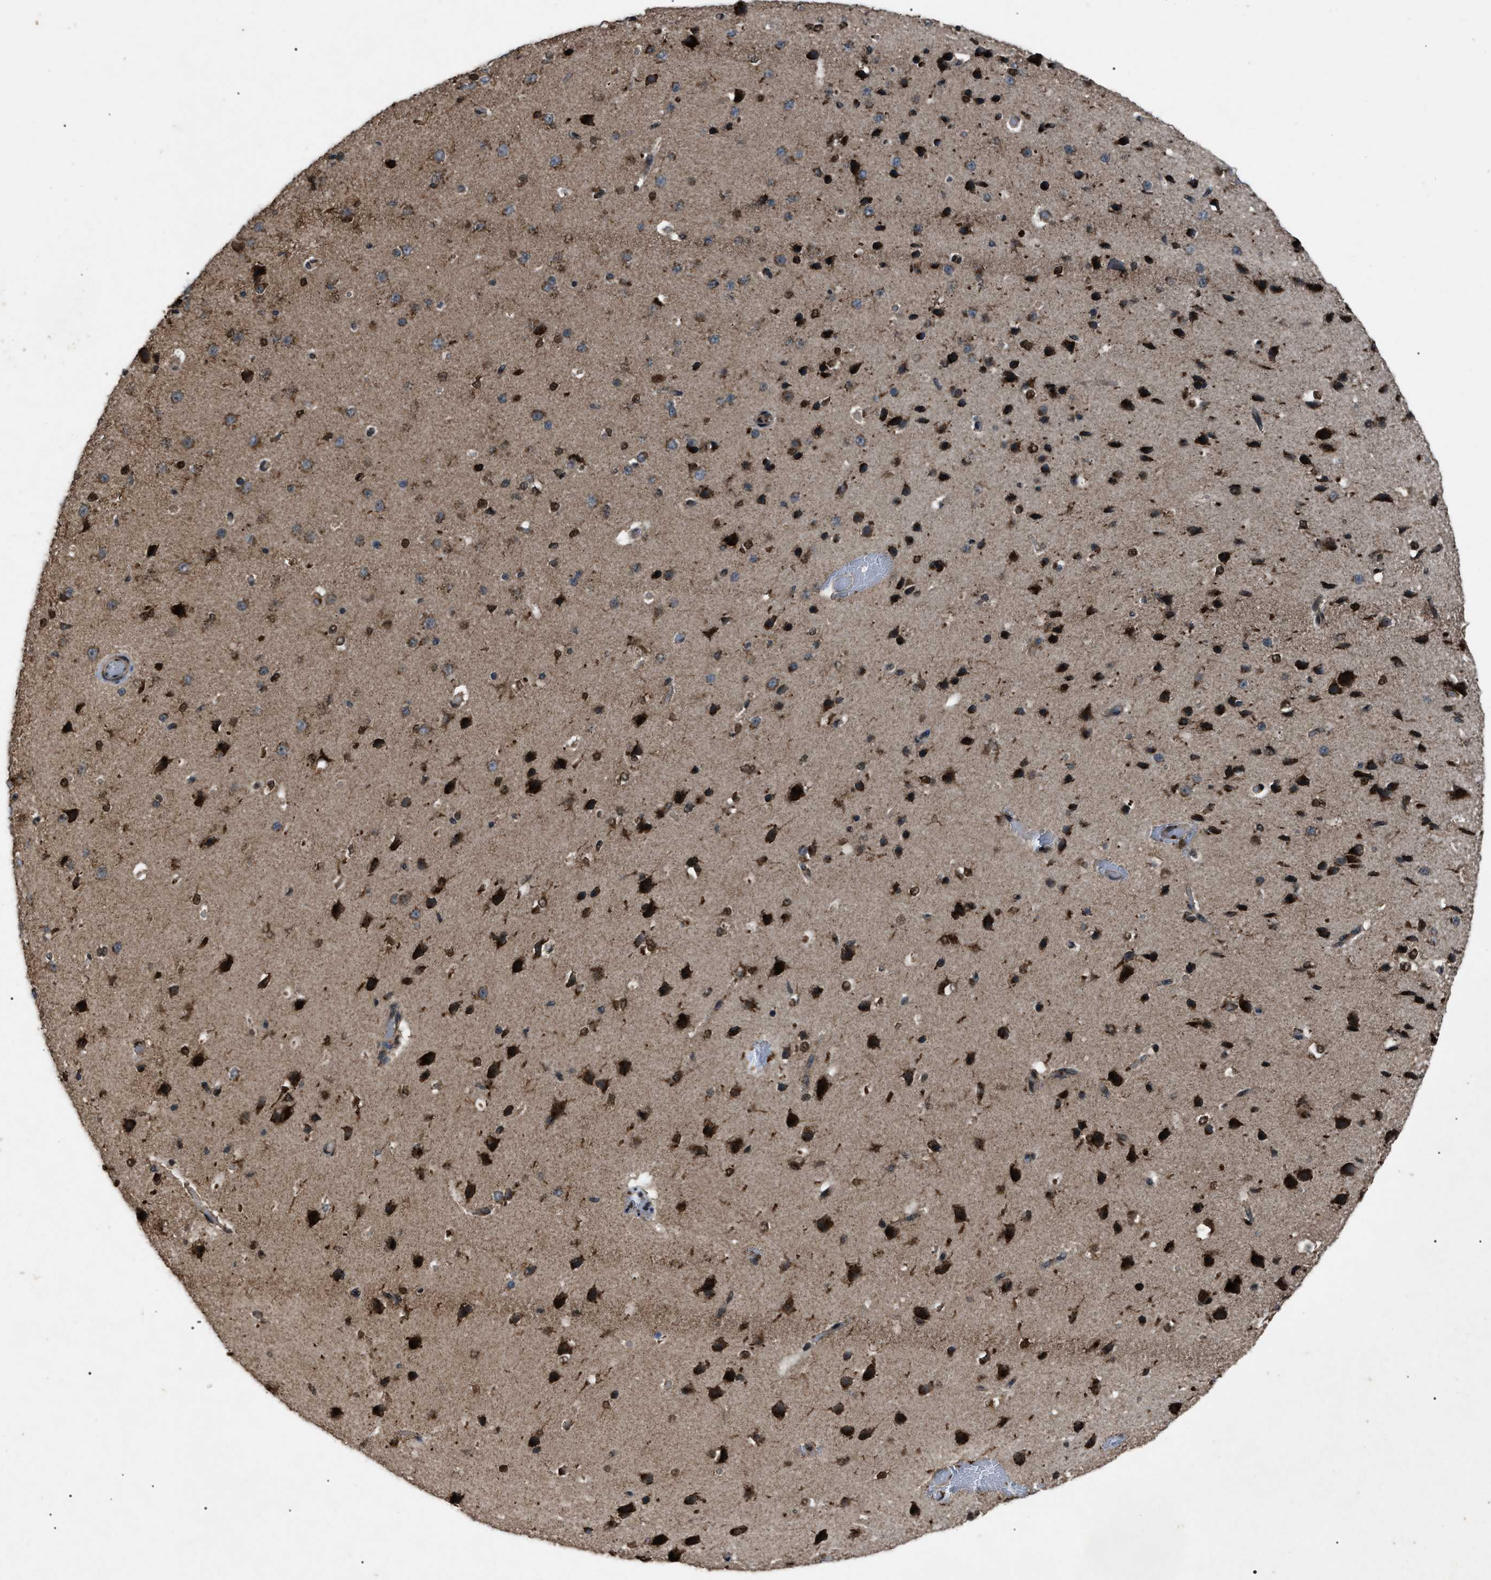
{"staining": {"intensity": "weak", "quantity": ">75%", "location": "cytoplasmic/membranous"}, "tissue": "cerebral cortex", "cell_type": "Endothelial cells", "image_type": "normal", "snomed": [{"axis": "morphology", "description": "Normal tissue, NOS"}, {"axis": "morphology", "description": "Developmental malformation"}, {"axis": "topography", "description": "Cerebral cortex"}], "caption": "Brown immunohistochemical staining in normal cerebral cortex displays weak cytoplasmic/membranous expression in about >75% of endothelial cells.", "gene": "ZFAND2A", "patient": {"sex": "female", "age": 30}}